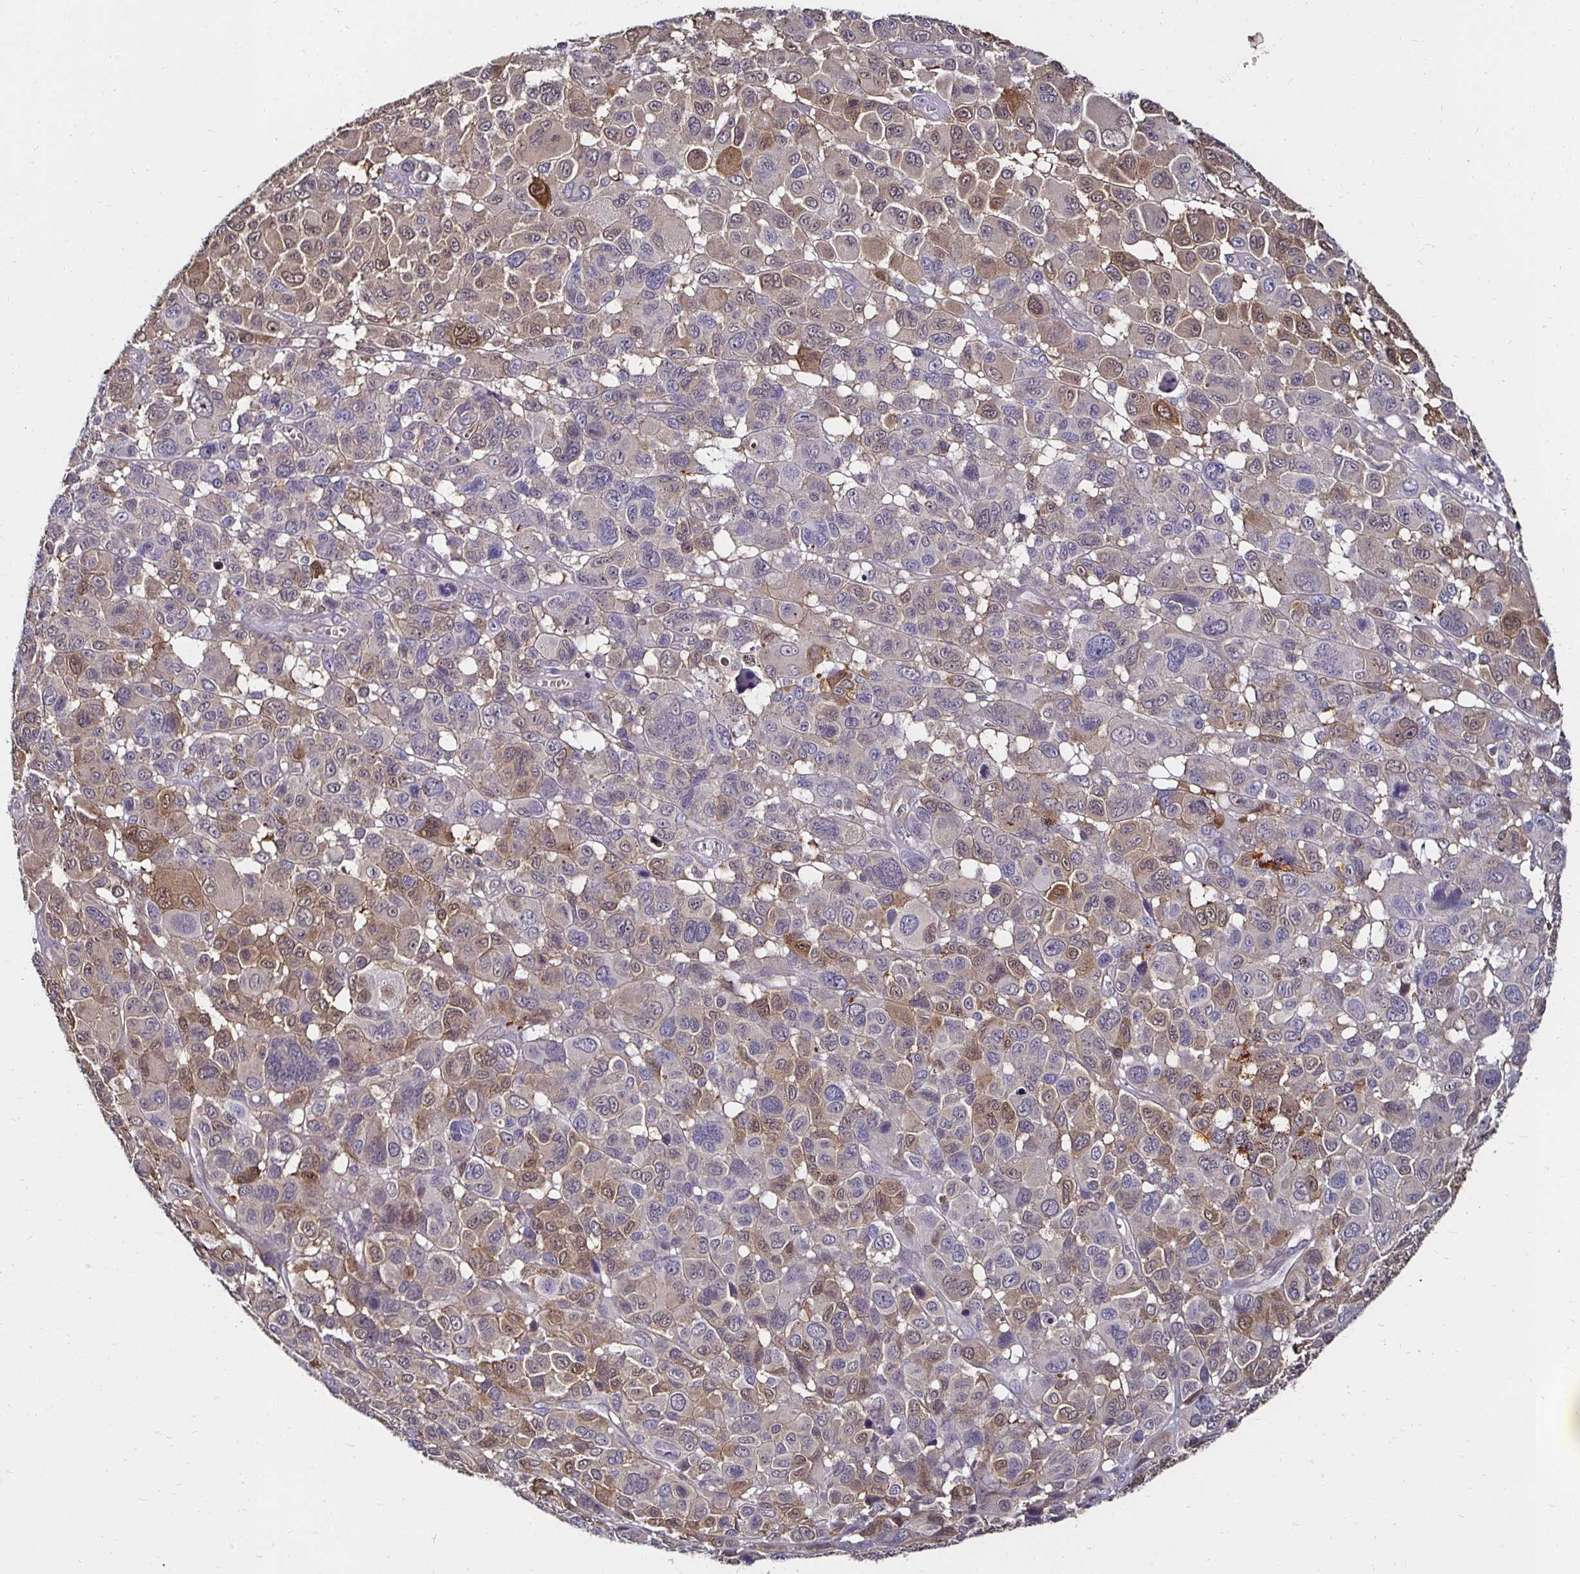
{"staining": {"intensity": "moderate", "quantity": "<25%", "location": "cytoplasmic/membranous,nuclear"}, "tissue": "melanoma", "cell_type": "Tumor cells", "image_type": "cancer", "snomed": [{"axis": "morphology", "description": "Malignant melanoma, NOS"}, {"axis": "topography", "description": "Skin"}], "caption": "Human malignant melanoma stained with a protein marker exhibits moderate staining in tumor cells.", "gene": "TXN", "patient": {"sex": "female", "age": 66}}